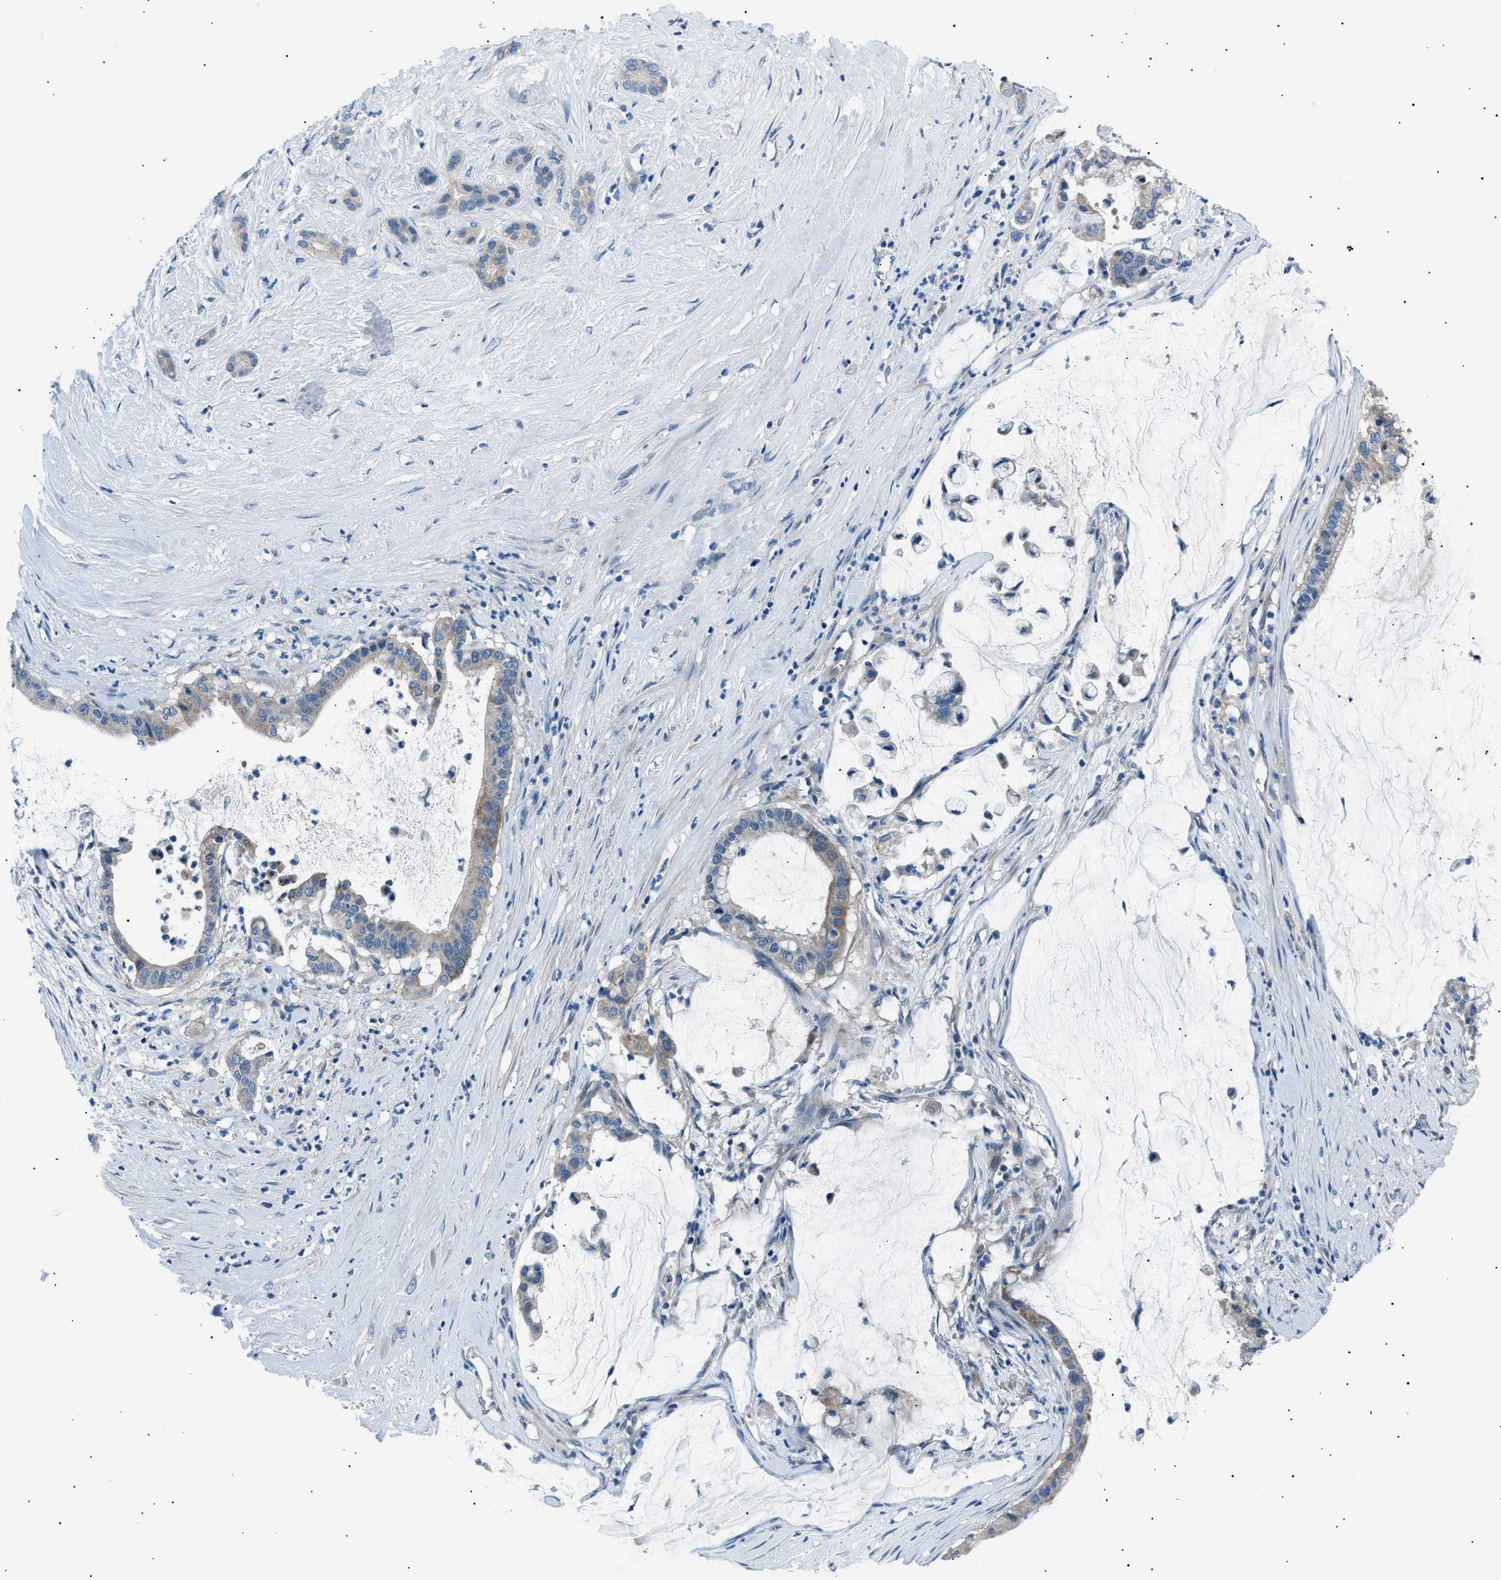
{"staining": {"intensity": "moderate", "quantity": "<25%", "location": "cytoplasmic/membranous"}, "tissue": "pancreatic cancer", "cell_type": "Tumor cells", "image_type": "cancer", "snomed": [{"axis": "morphology", "description": "Adenocarcinoma, NOS"}, {"axis": "topography", "description": "Pancreas"}], "caption": "Pancreatic adenocarcinoma stained for a protein (brown) demonstrates moderate cytoplasmic/membranous positive expression in approximately <25% of tumor cells.", "gene": "LRRC37B", "patient": {"sex": "male", "age": 41}}